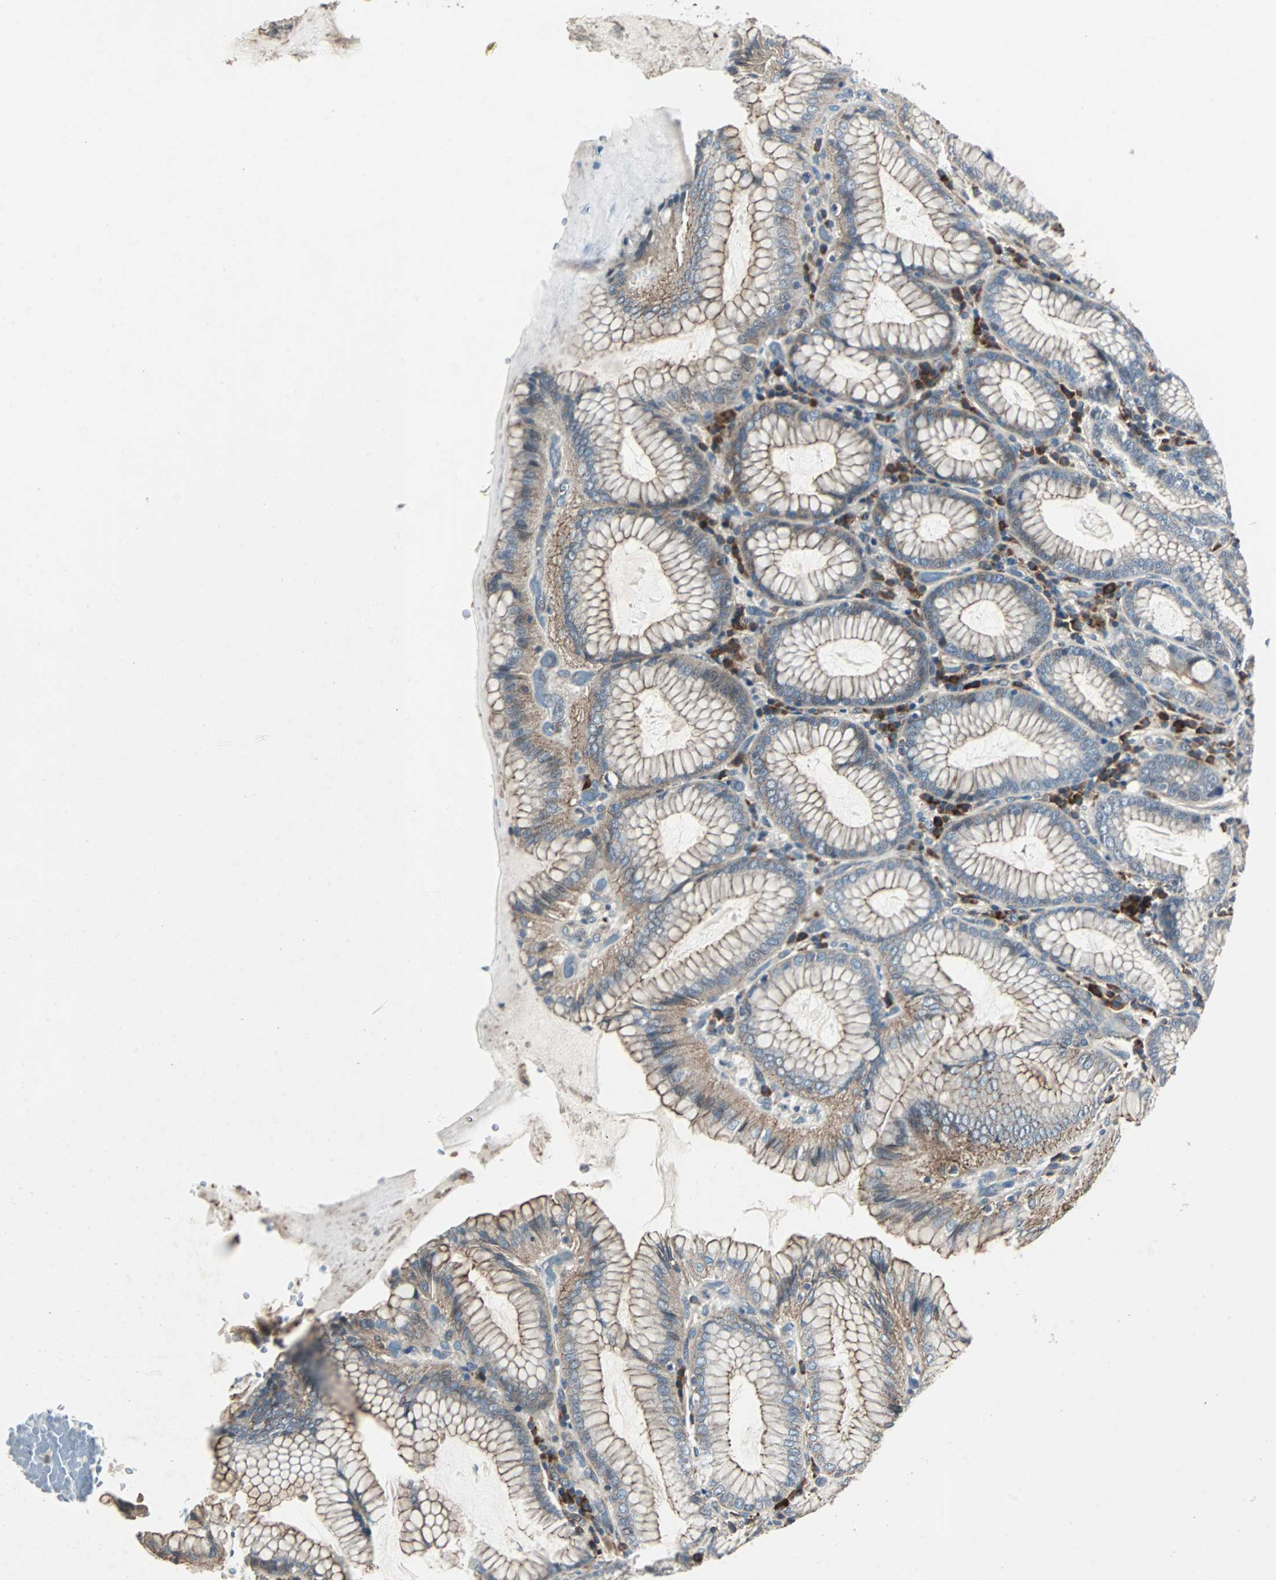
{"staining": {"intensity": "moderate", "quantity": ">75%", "location": "cytoplasmic/membranous"}, "tissue": "stomach", "cell_type": "Glandular cells", "image_type": "normal", "snomed": [{"axis": "morphology", "description": "Normal tissue, NOS"}, {"axis": "topography", "description": "Stomach, lower"}], "caption": "Immunohistochemical staining of normal human stomach demonstrates >75% levels of moderate cytoplasmic/membranous protein expression in about >75% of glandular cells.", "gene": "CHP1", "patient": {"sex": "female", "age": 76}}